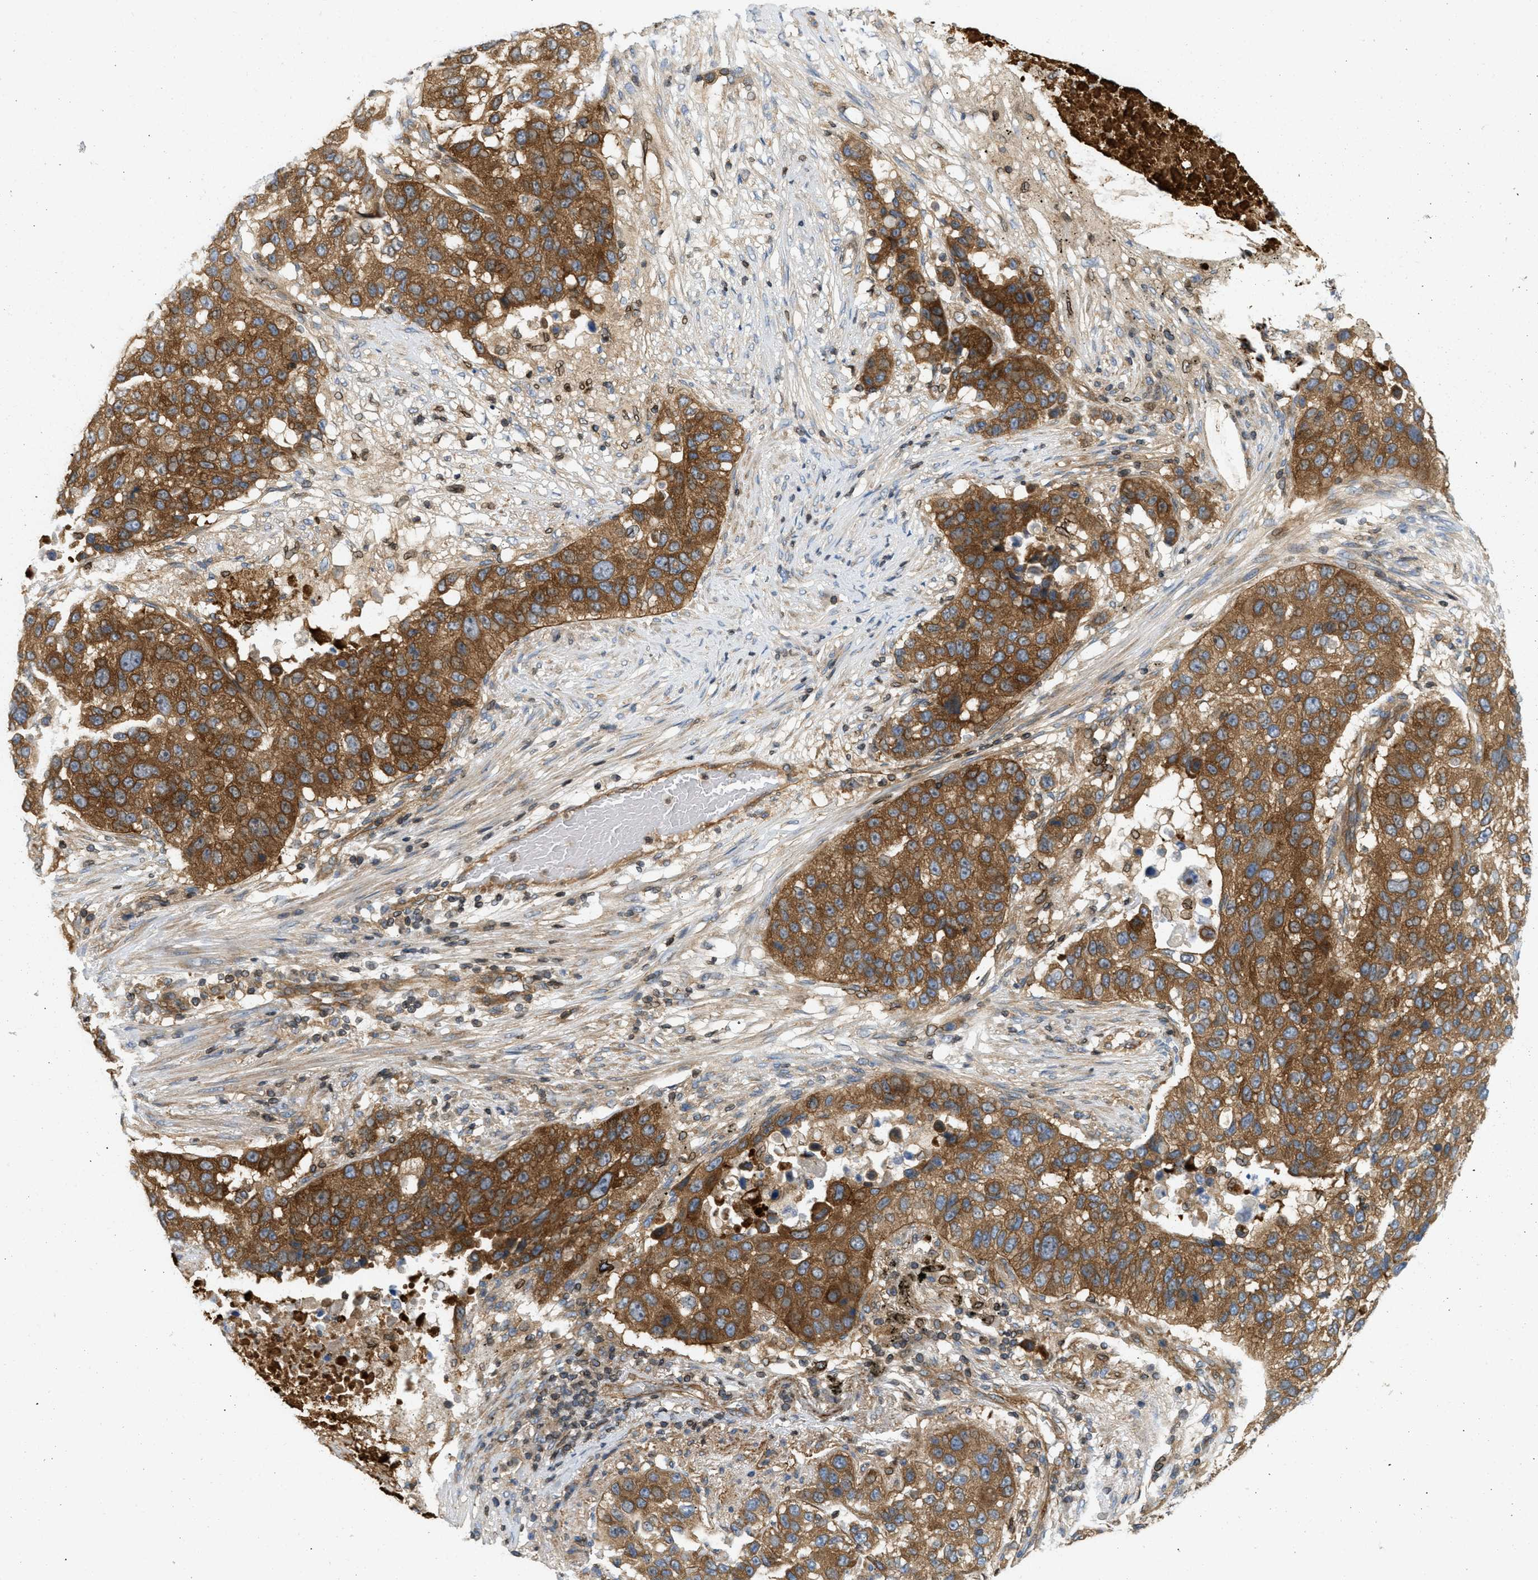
{"staining": {"intensity": "strong", "quantity": ">75%", "location": "cytoplasmic/membranous"}, "tissue": "lung cancer", "cell_type": "Tumor cells", "image_type": "cancer", "snomed": [{"axis": "morphology", "description": "Squamous cell carcinoma, NOS"}, {"axis": "topography", "description": "Lung"}], "caption": "Lung squamous cell carcinoma tissue shows strong cytoplasmic/membranous positivity in approximately >75% of tumor cells", "gene": "STRN", "patient": {"sex": "male", "age": 57}}